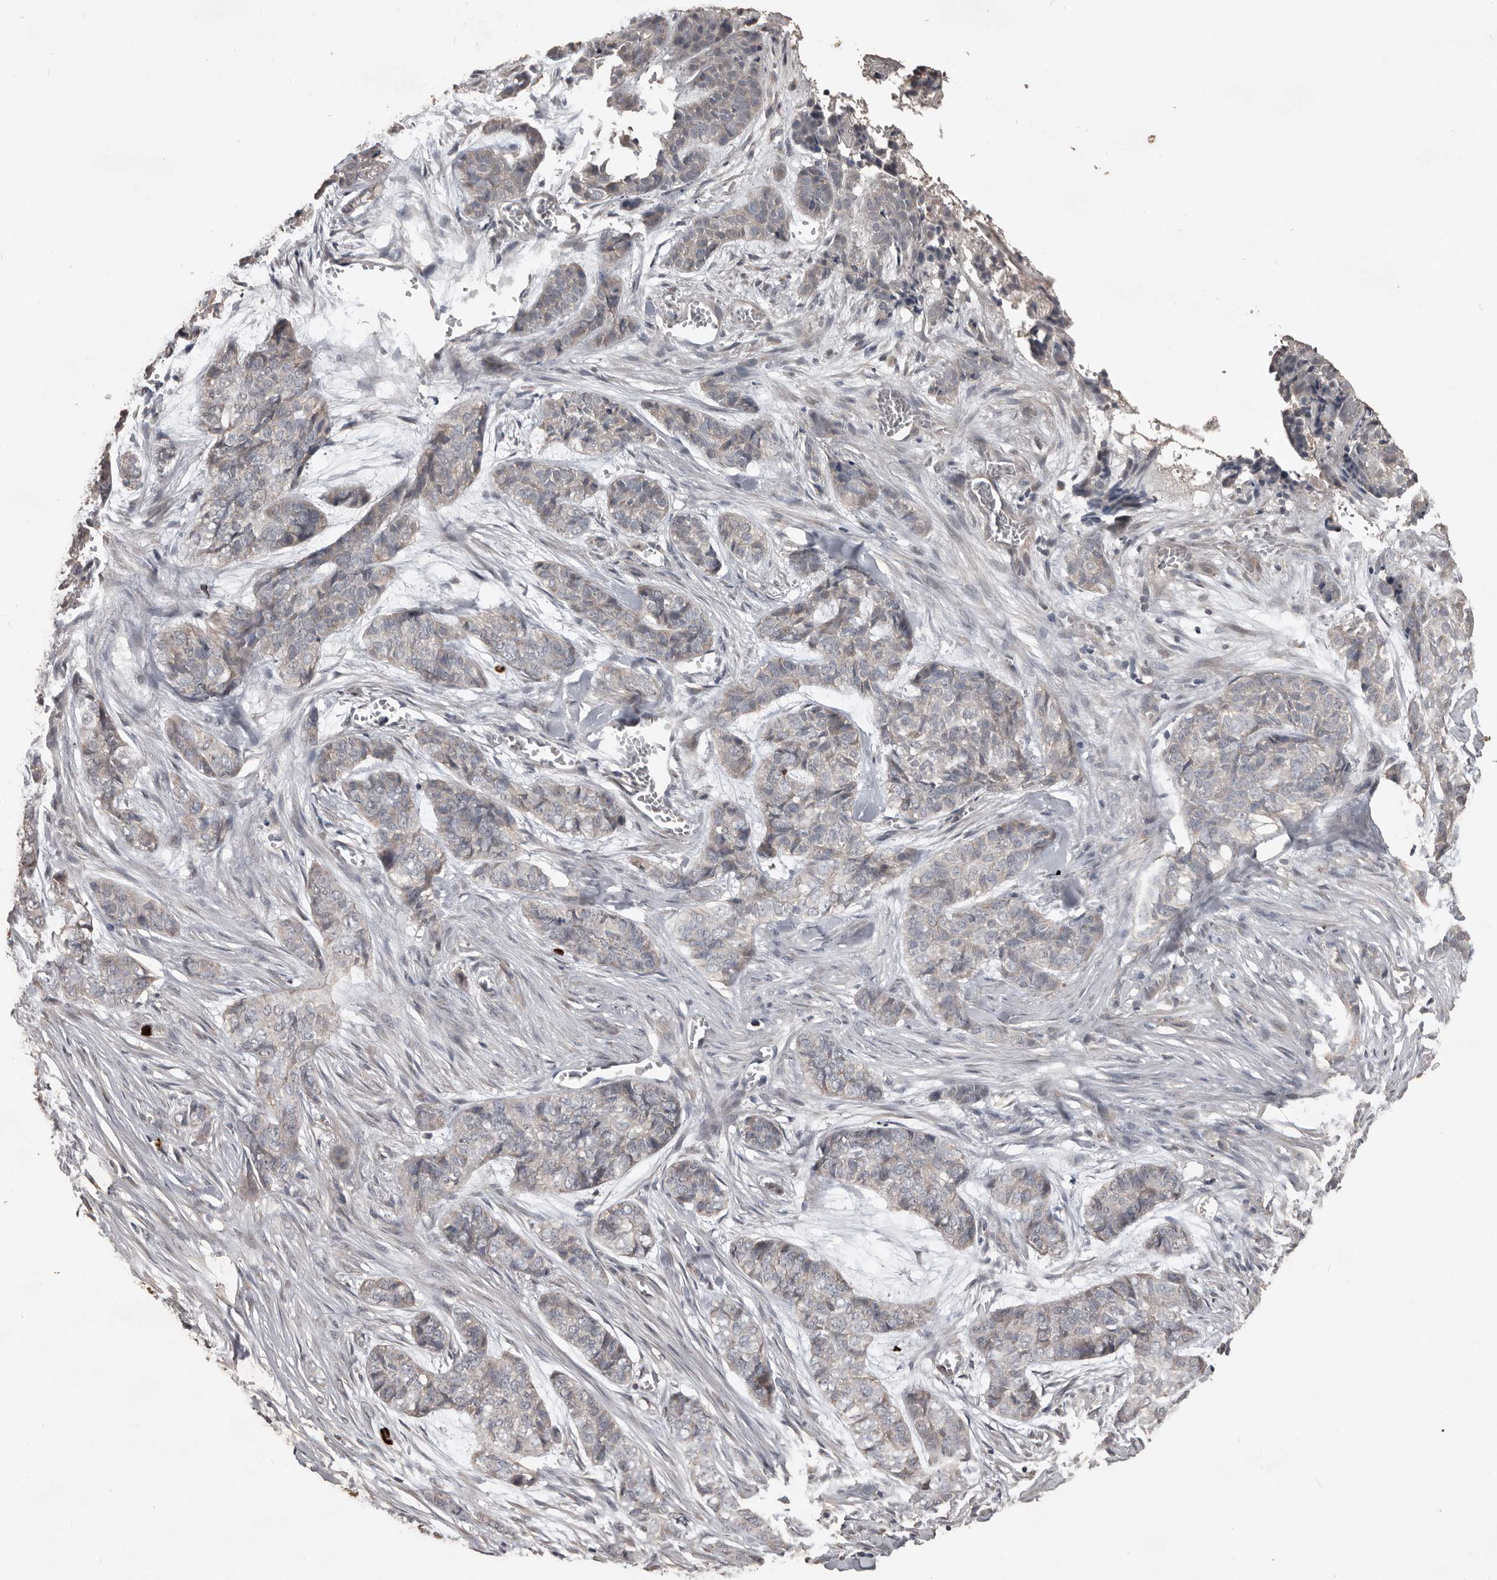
{"staining": {"intensity": "negative", "quantity": "none", "location": "none"}, "tissue": "skin cancer", "cell_type": "Tumor cells", "image_type": "cancer", "snomed": [{"axis": "morphology", "description": "Basal cell carcinoma"}, {"axis": "topography", "description": "Skin"}], "caption": "Immunohistochemical staining of human skin cancer demonstrates no significant expression in tumor cells.", "gene": "BAMBI", "patient": {"sex": "female", "age": 64}}